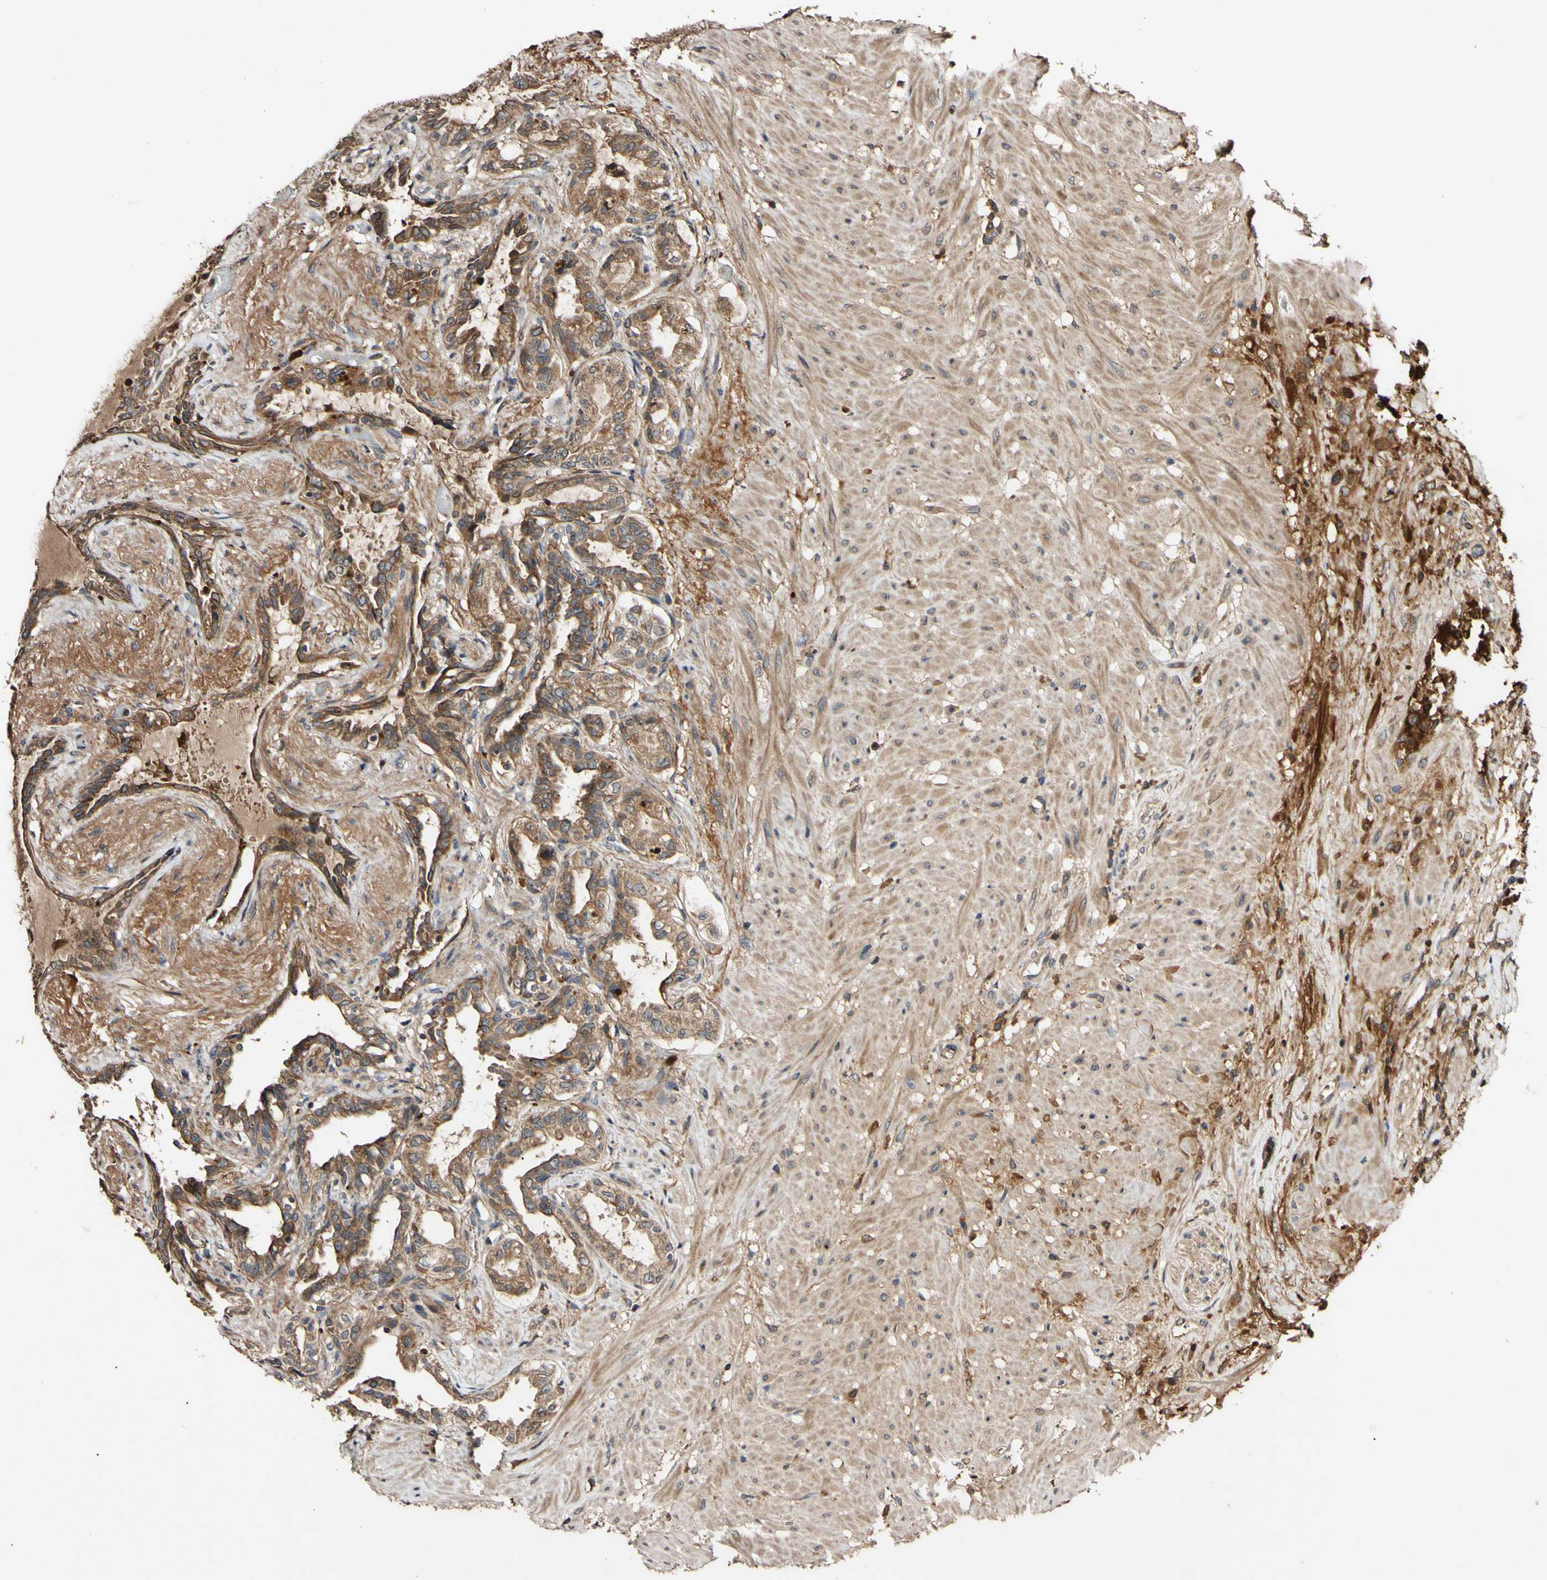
{"staining": {"intensity": "moderate", "quantity": ">75%", "location": "cytoplasmic/membranous"}, "tissue": "seminal vesicle", "cell_type": "Glandular cells", "image_type": "normal", "snomed": [{"axis": "morphology", "description": "Normal tissue, NOS"}, {"axis": "topography", "description": "Seminal veicle"}], "caption": "IHC of benign seminal vesicle shows medium levels of moderate cytoplasmic/membranous staining in approximately >75% of glandular cells.", "gene": "PLAT", "patient": {"sex": "male", "age": 61}}